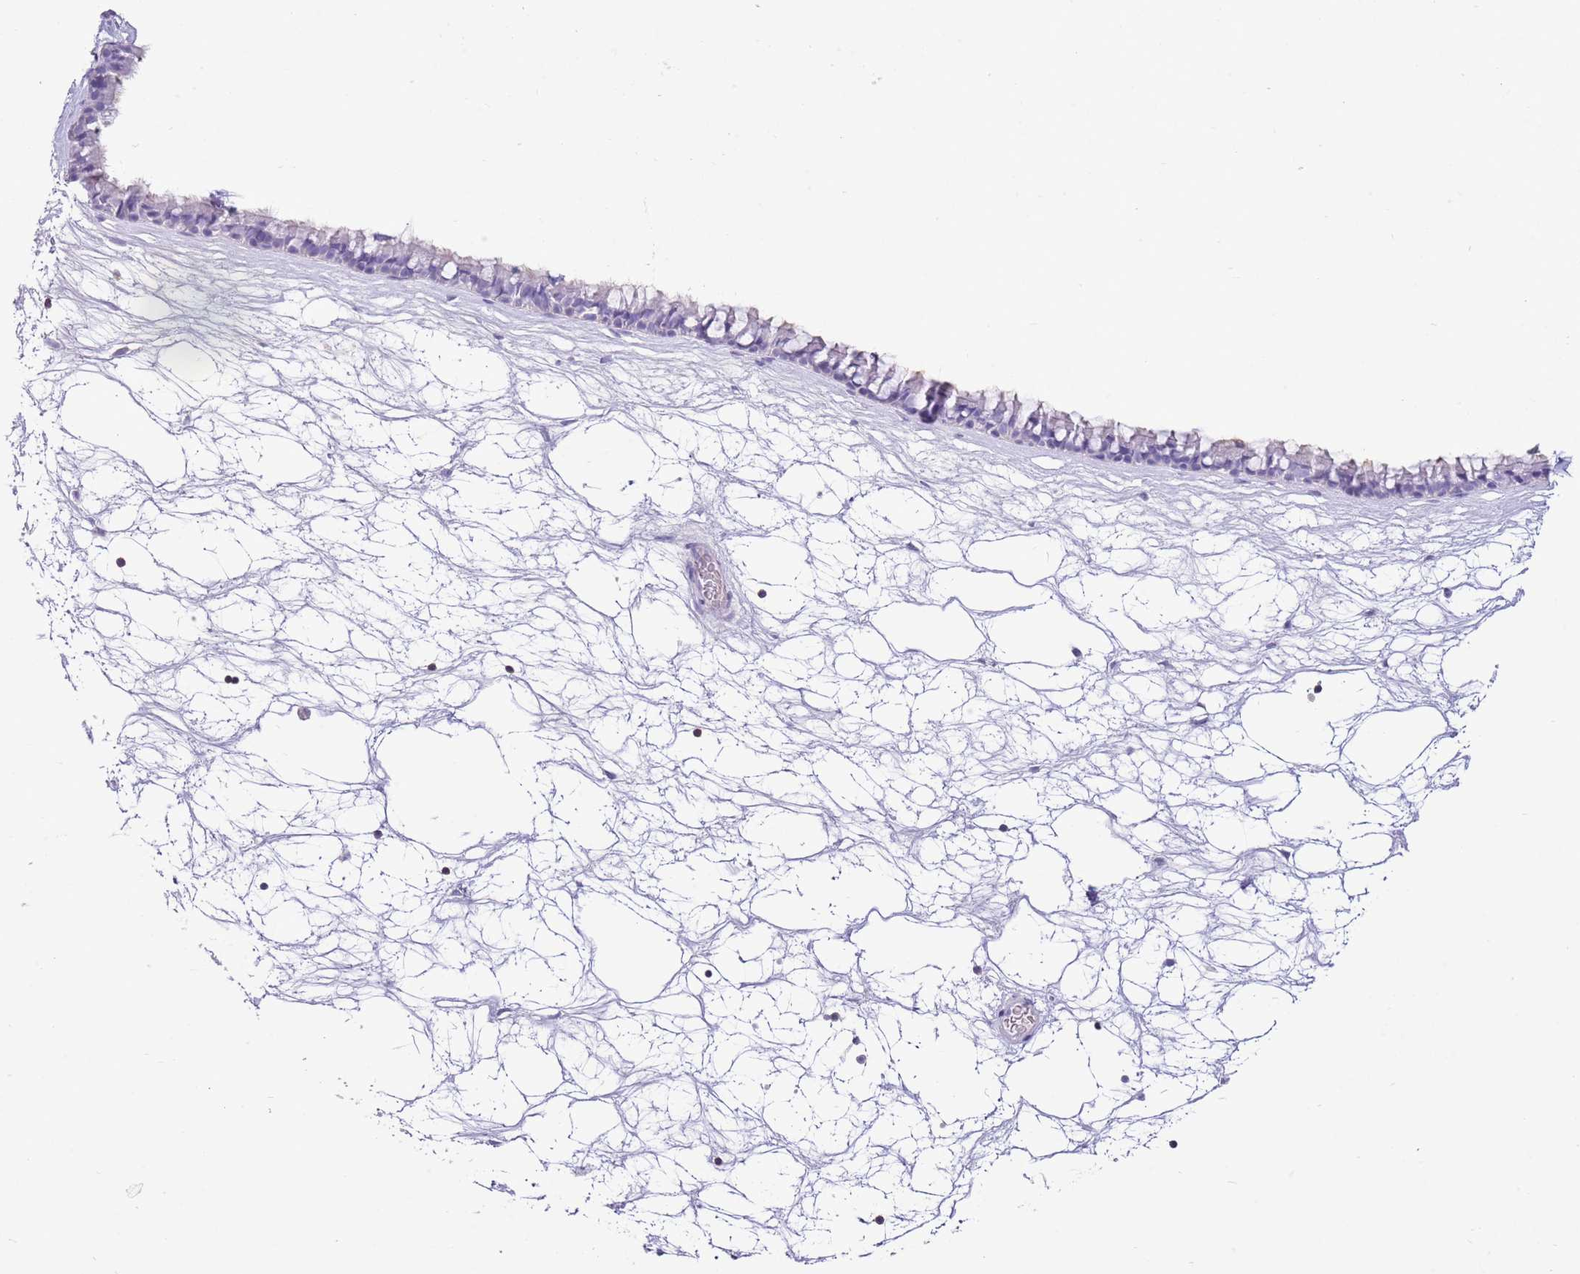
{"staining": {"intensity": "negative", "quantity": "none", "location": "none"}, "tissue": "nasopharynx", "cell_type": "Respiratory epithelial cells", "image_type": "normal", "snomed": [{"axis": "morphology", "description": "Normal tissue, NOS"}, {"axis": "topography", "description": "Nasopharynx"}], "caption": "Immunohistochemistry histopathology image of benign nasopharynx stained for a protein (brown), which demonstrates no expression in respiratory epithelial cells. The staining was performed using DAB (3,3'-diaminobenzidine) to visualize the protein expression in brown, while the nuclei were stained in blue with hematoxylin (Magnification: 20x).", "gene": "OR4Q3", "patient": {"sex": "male", "age": 64}}